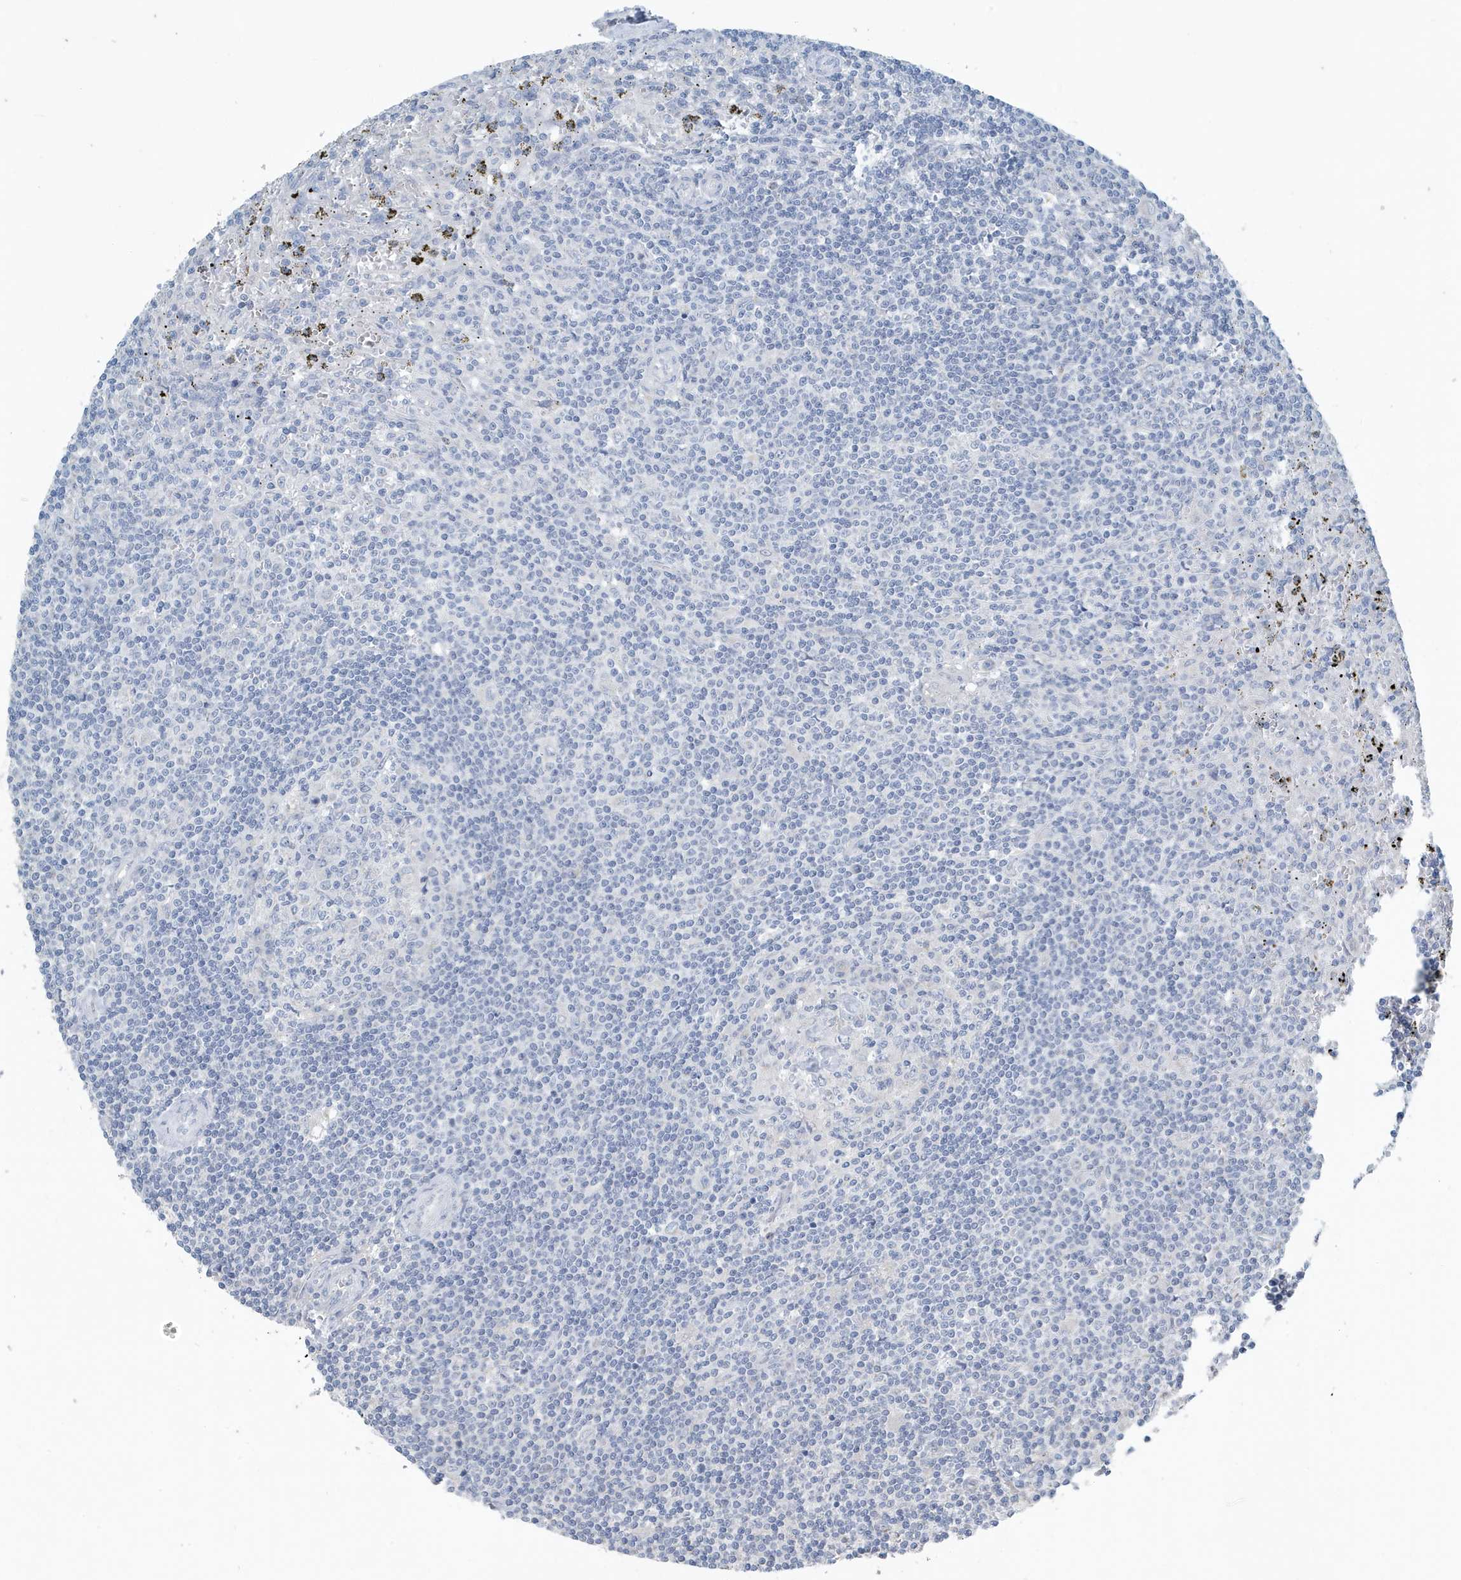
{"staining": {"intensity": "negative", "quantity": "none", "location": "none"}, "tissue": "lymphoma", "cell_type": "Tumor cells", "image_type": "cancer", "snomed": [{"axis": "morphology", "description": "Malignant lymphoma, non-Hodgkin's type, Low grade"}, {"axis": "topography", "description": "Spleen"}], "caption": "DAB immunohistochemical staining of lymphoma demonstrates no significant staining in tumor cells.", "gene": "UGT2B4", "patient": {"sex": "male", "age": 76}}